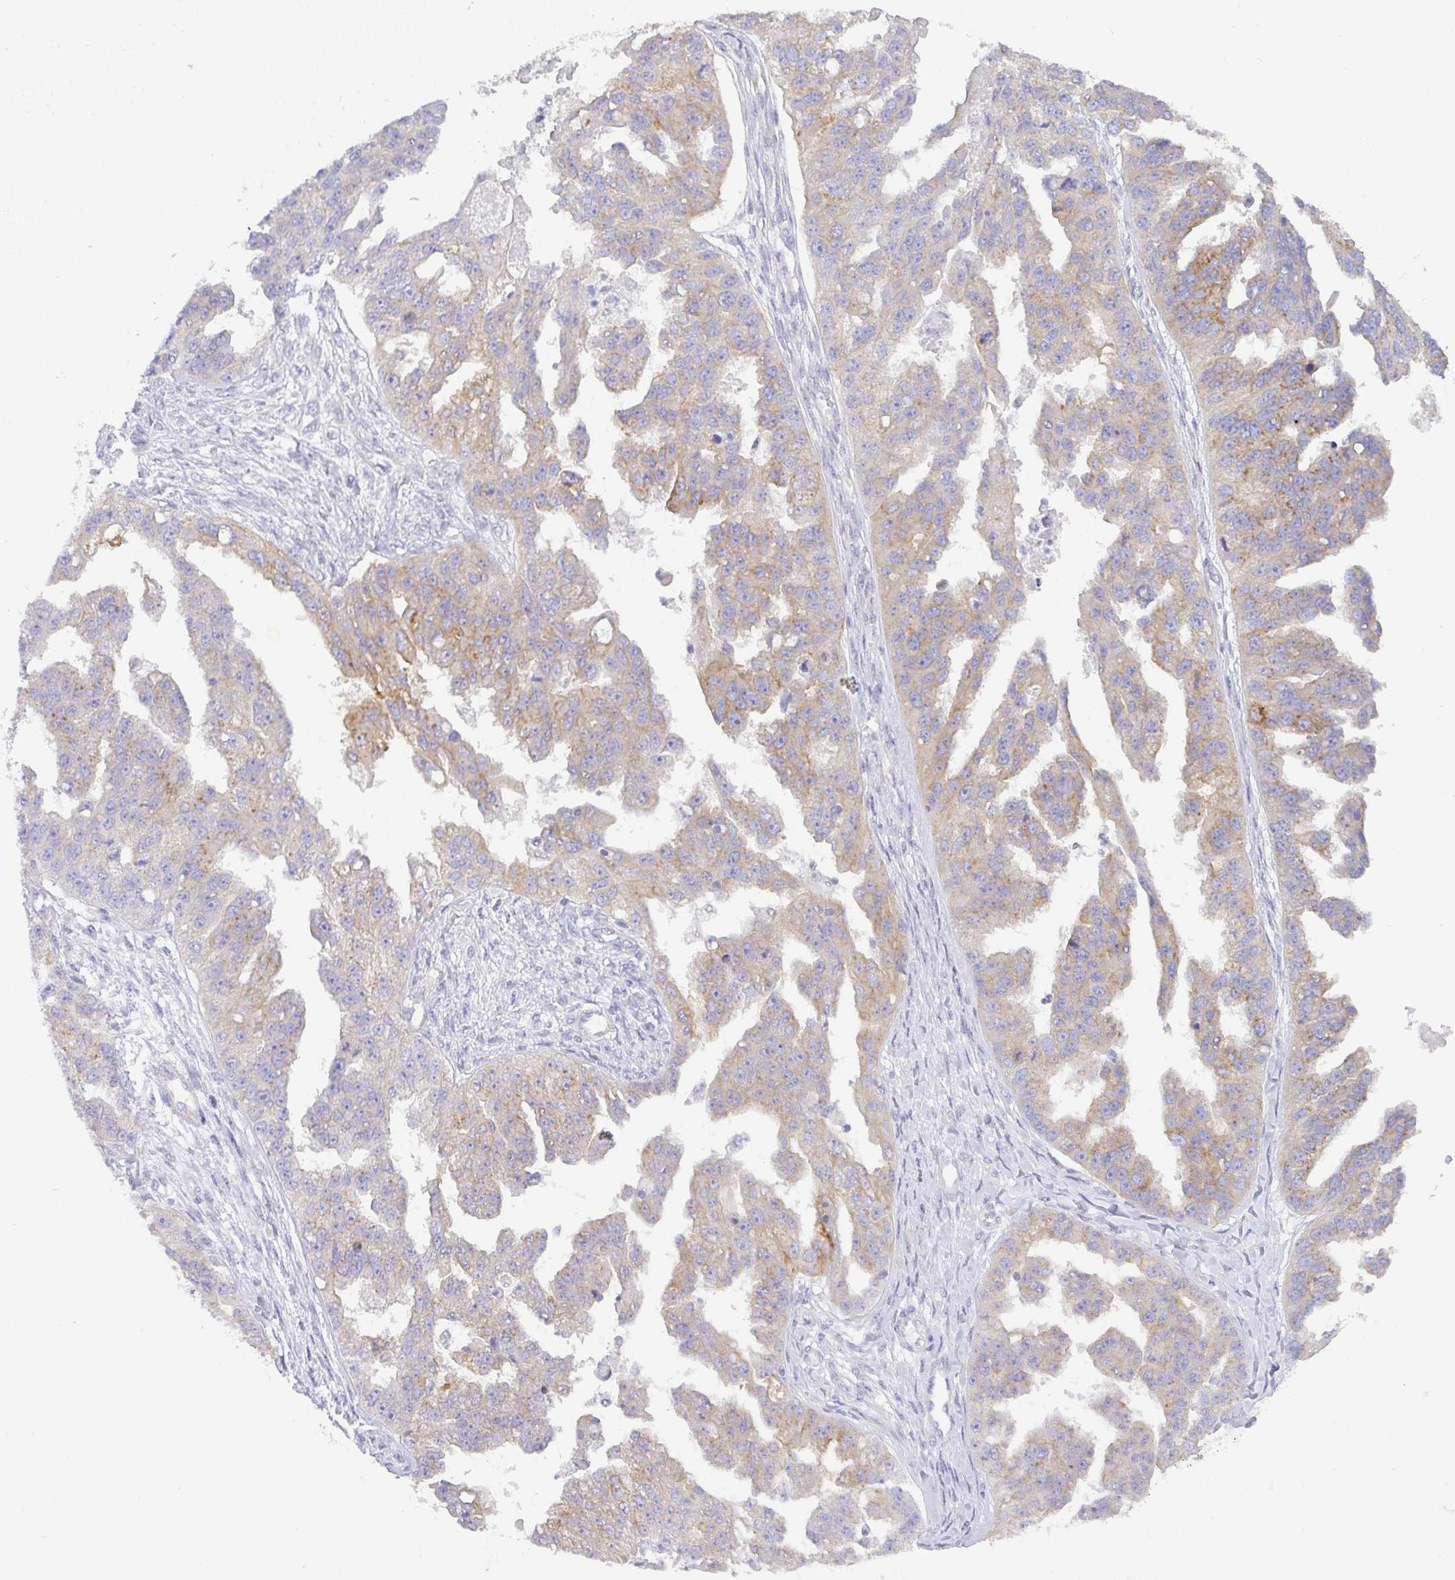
{"staining": {"intensity": "moderate", "quantity": "25%-75%", "location": "cytoplasmic/membranous"}, "tissue": "ovarian cancer", "cell_type": "Tumor cells", "image_type": "cancer", "snomed": [{"axis": "morphology", "description": "Cystadenocarcinoma, serous, NOS"}, {"axis": "topography", "description": "Ovary"}], "caption": "Immunohistochemical staining of ovarian cancer demonstrates medium levels of moderate cytoplasmic/membranous protein expression in about 25%-75% of tumor cells.", "gene": "FAM177A1", "patient": {"sex": "female", "age": 58}}